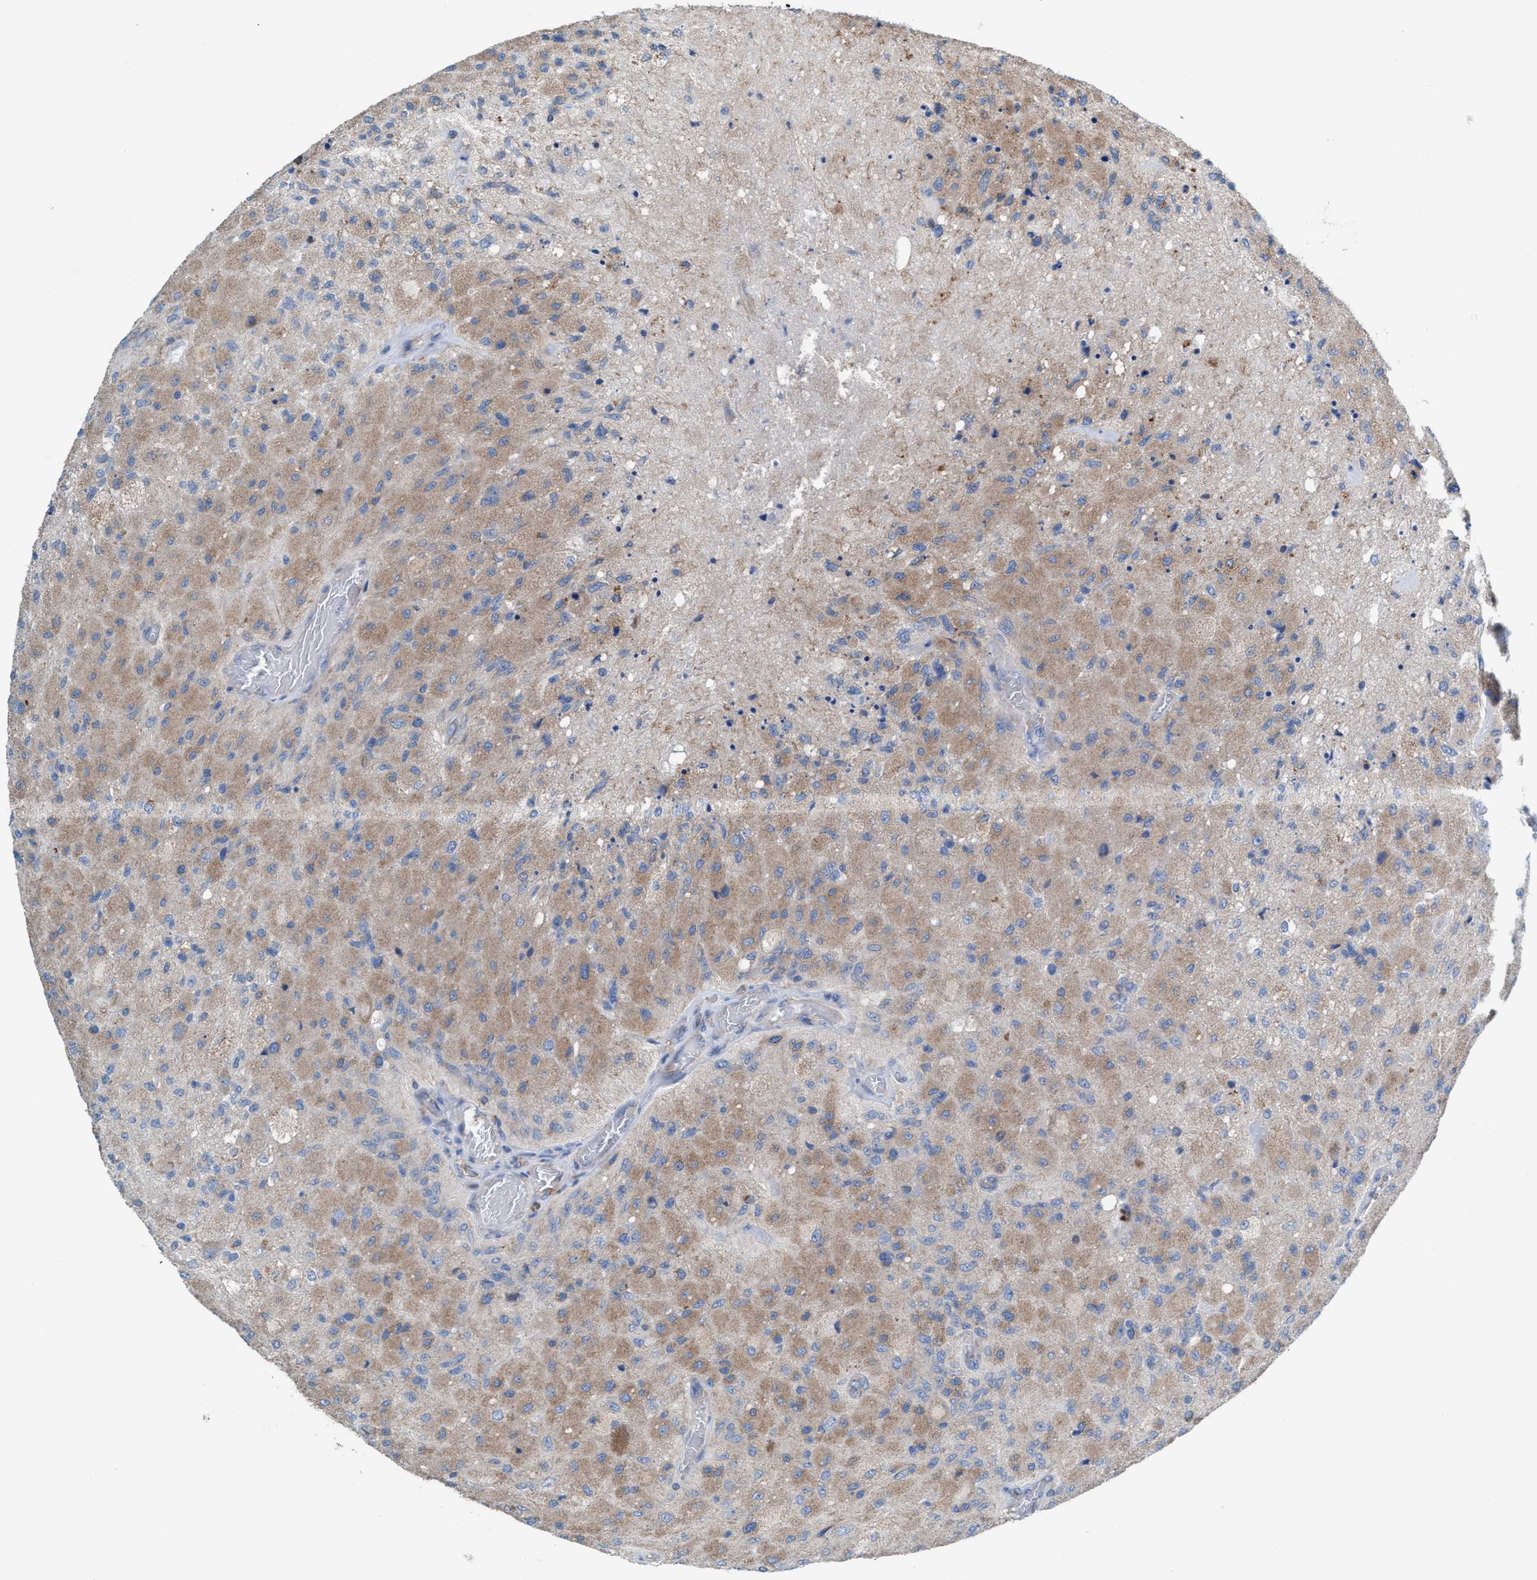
{"staining": {"intensity": "weak", "quantity": ">75%", "location": "cytoplasmic/membranous"}, "tissue": "glioma", "cell_type": "Tumor cells", "image_type": "cancer", "snomed": [{"axis": "morphology", "description": "Normal tissue, NOS"}, {"axis": "morphology", "description": "Glioma, malignant, High grade"}, {"axis": "topography", "description": "Cerebral cortex"}], "caption": "Weak cytoplasmic/membranous protein positivity is appreciated in approximately >75% of tumor cells in glioma.", "gene": "NYAP1", "patient": {"sex": "male", "age": 77}}